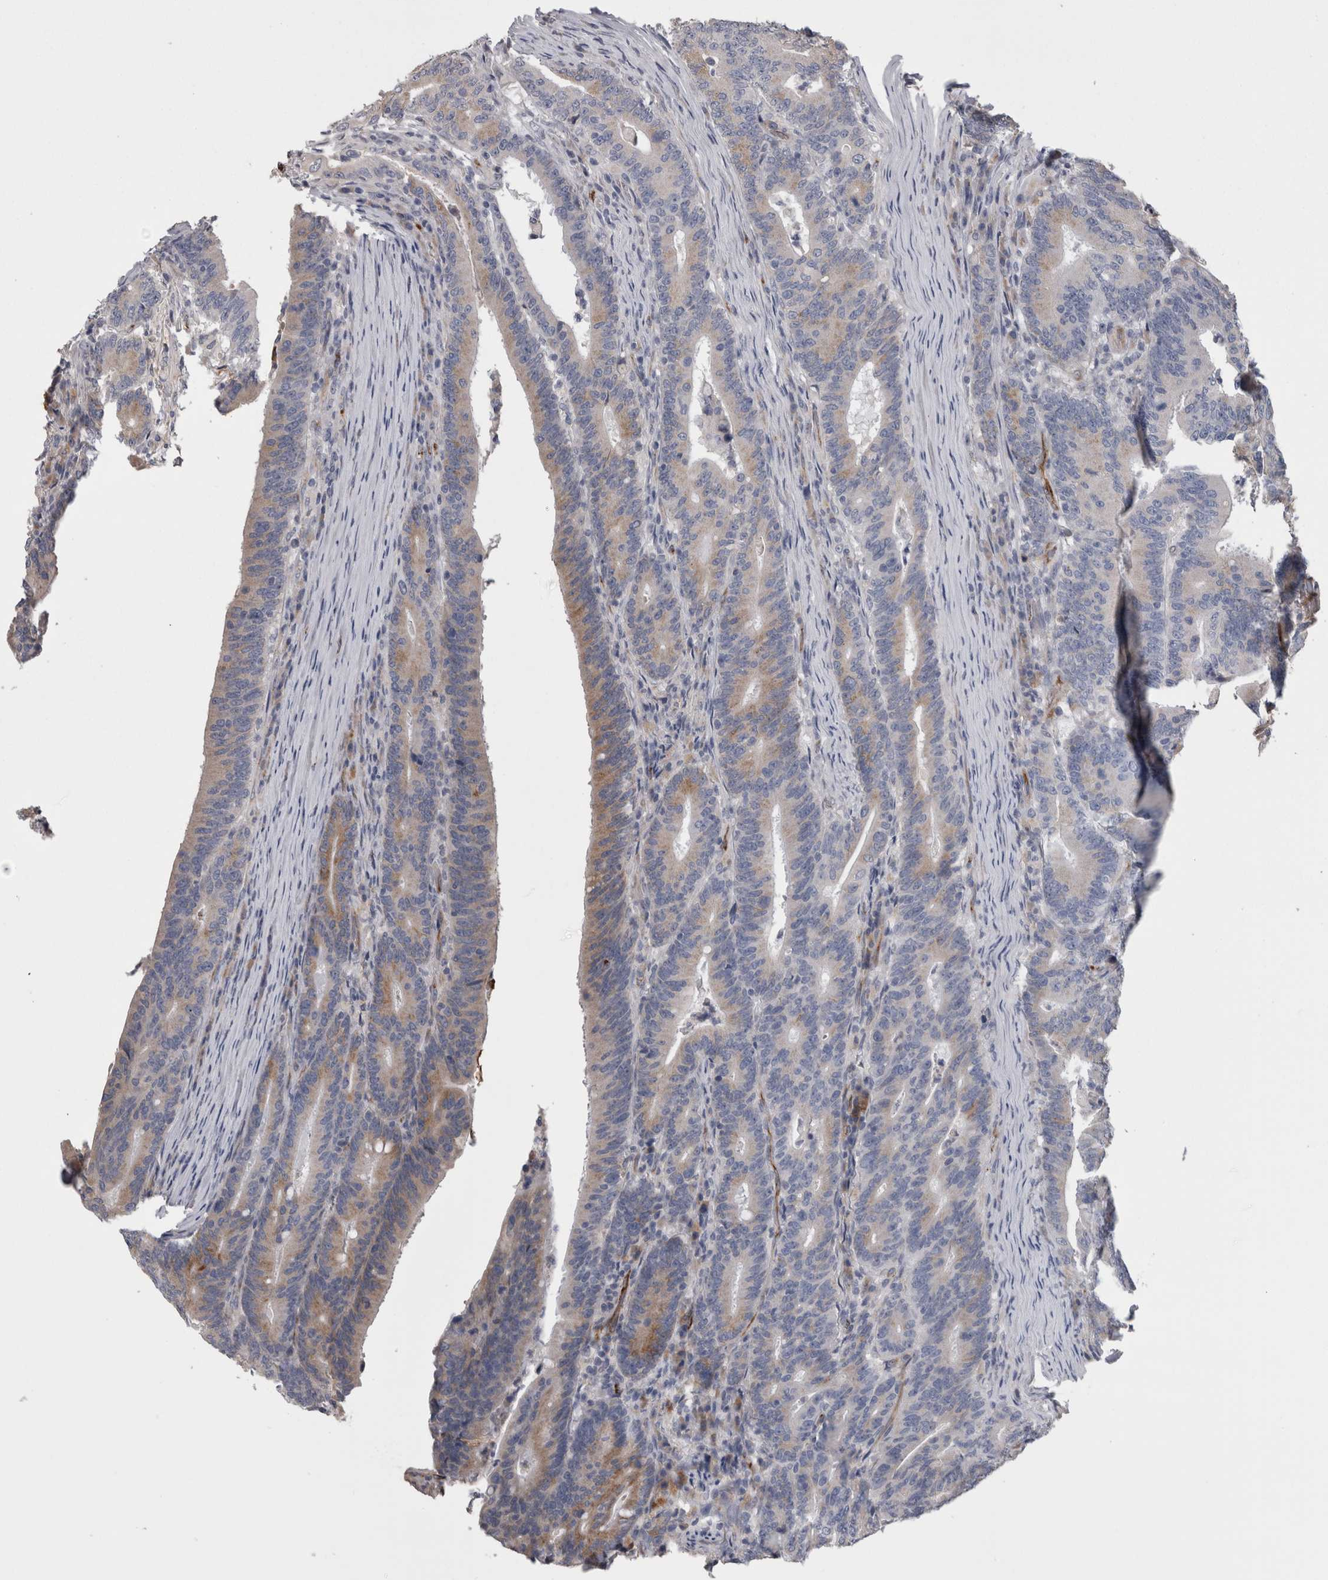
{"staining": {"intensity": "weak", "quantity": "<25%", "location": "cytoplasmic/membranous"}, "tissue": "colorectal cancer", "cell_type": "Tumor cells", "image_type": "cancer", "snomed": [{"axis": "morphology", "description": "Adenocarcinoma, NOS"}, {"axis": "topography", "description": "Colon"}], "caption": "Photomicrograph shows no protein positivity in tumor cells of colorectal cancer (adenocarcinoma) tissue. (DAB IHC, high magnification).", "gene": "STC1", "patient": {"sex": "female", "age": 66}}